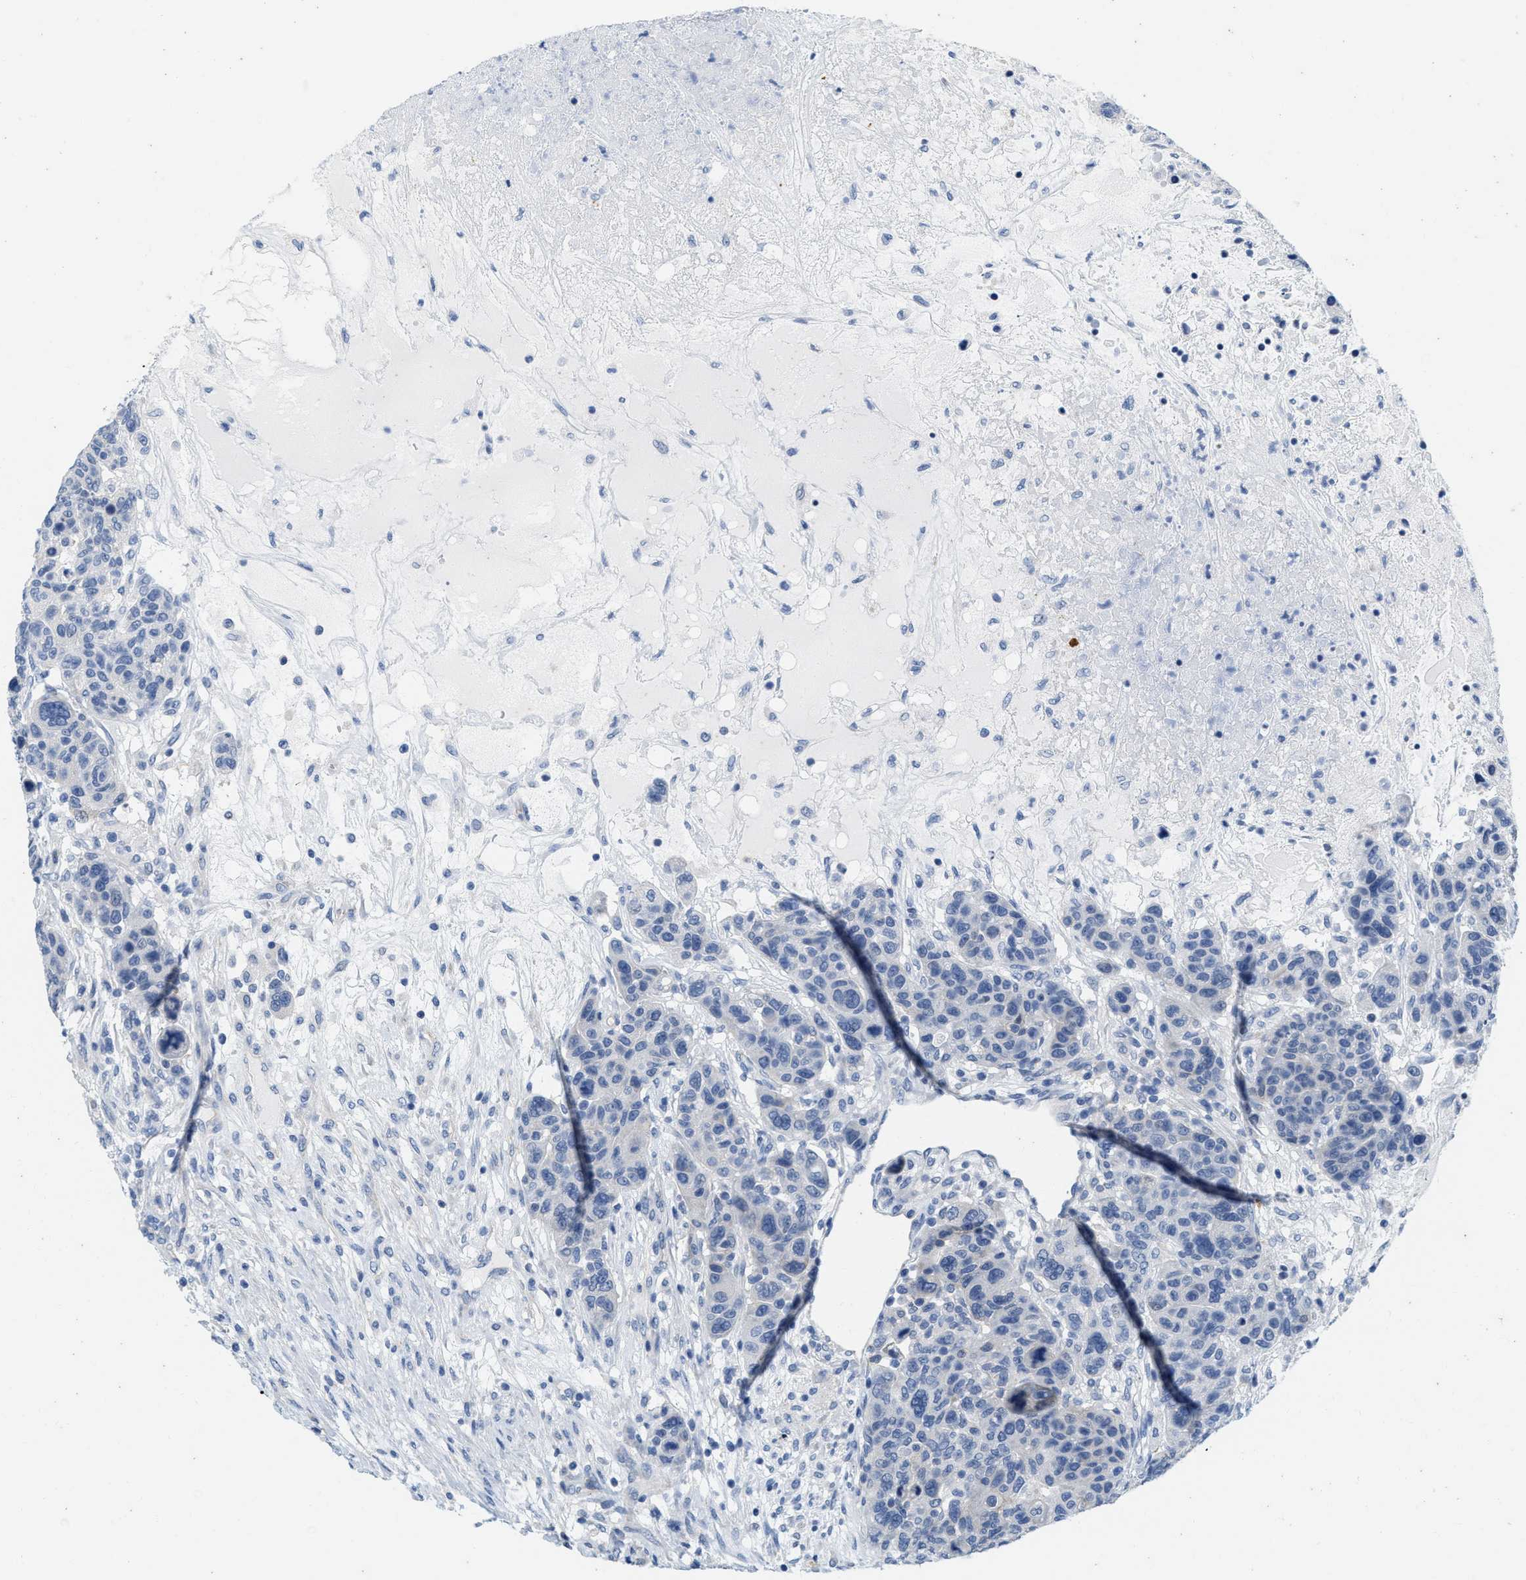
{"staining": {"intensity": "negative", "quantity": "none", "location": "none"}, "tissue": "breast cancer", "cell_type": "Tumor cells", "image_type": "cancer", "snomed": [{"axis": "morphology", "description": "Duct carcinoma"}, {"axis": "topography", "description": "Breast"}], "caption": "Immunohistochemical staining of human breast cancer shows no significant staining in tumor cells.", "gene": "ABCB11", "patient": {"sex": "female", "age": 37}}